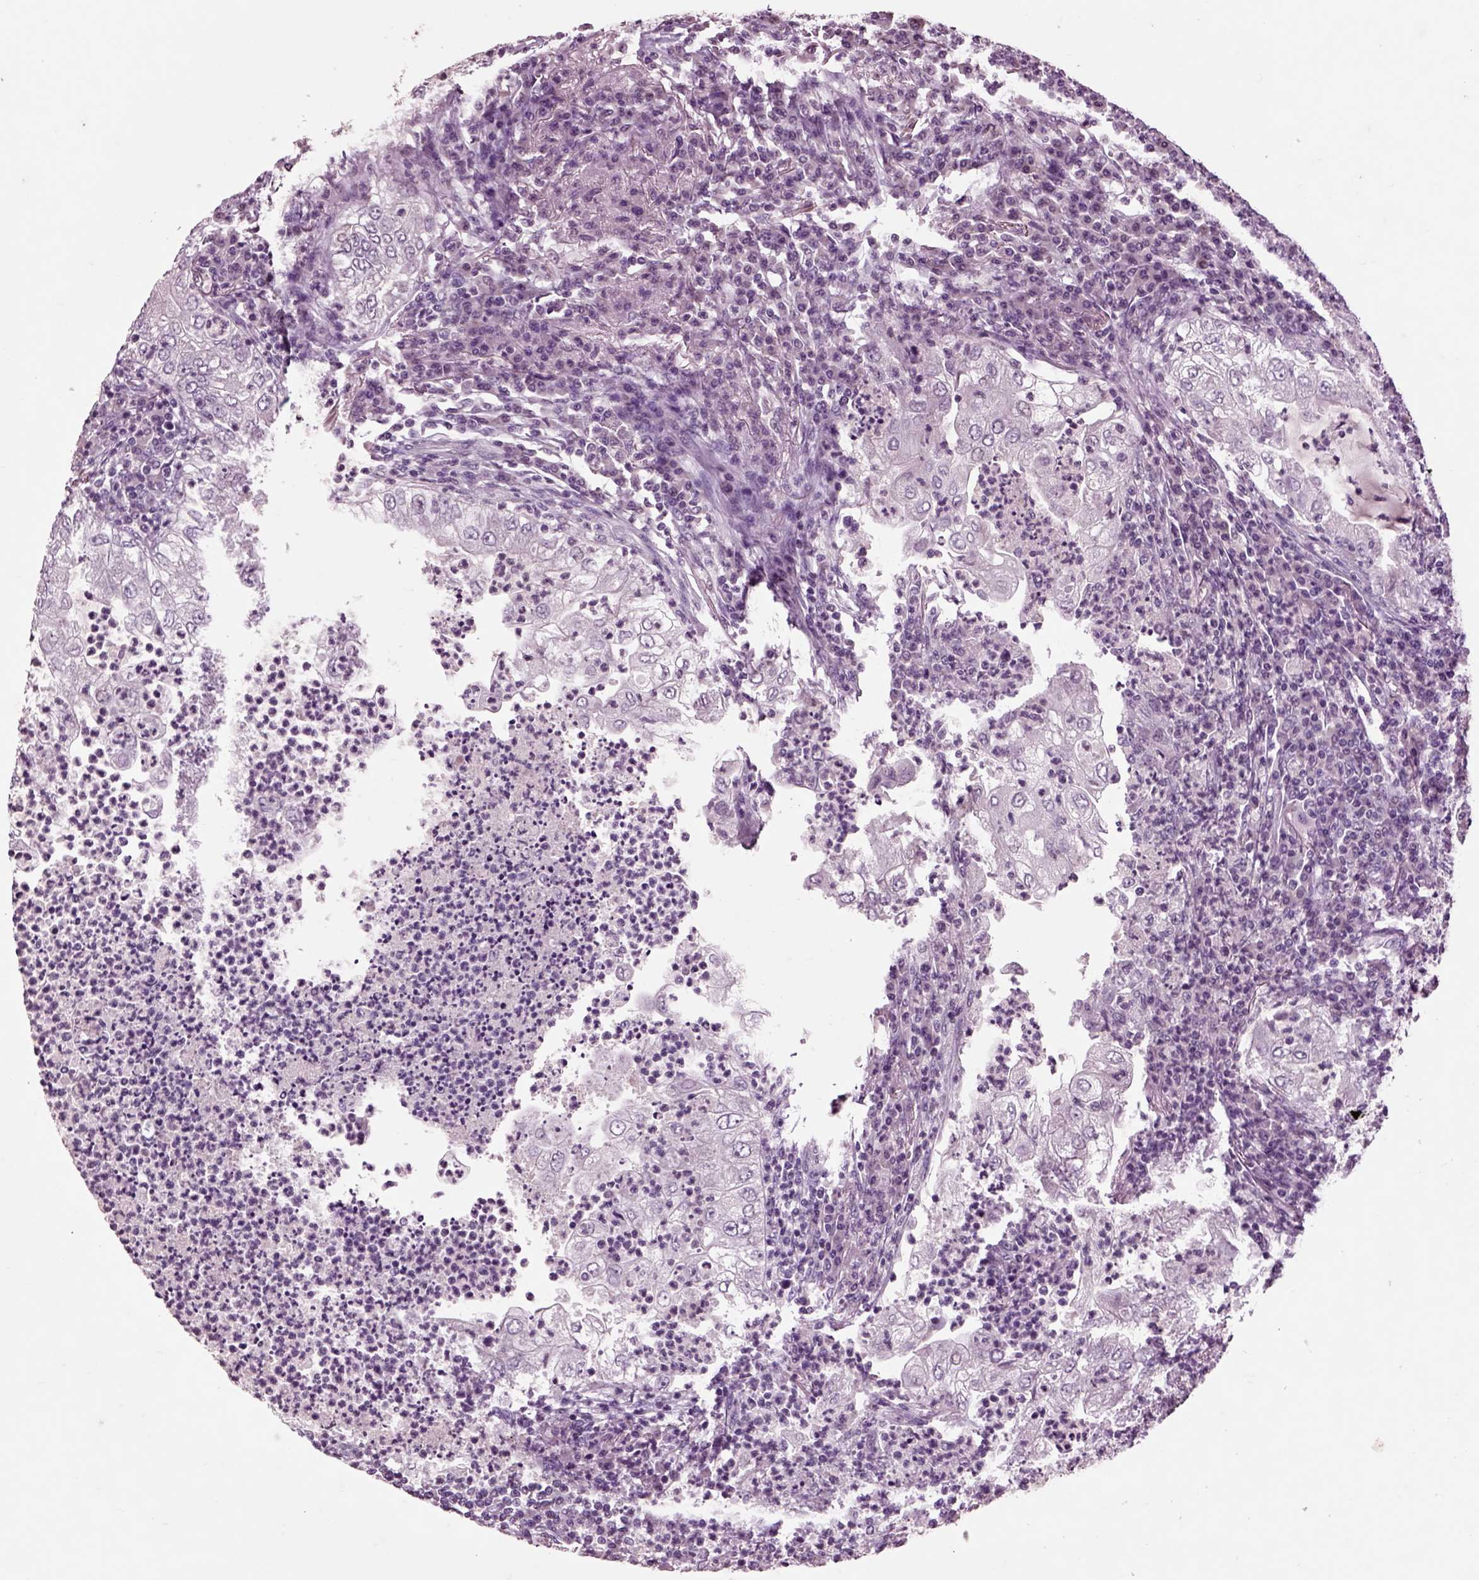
{"staining": {"intensity": "negative", "quantity": "none", "location": "none"}, "tissue": "lung cancer", "cell_type": "Tumor cells", "image_type": "cancer", "snomed": [{"axis": "morphology", "description": "Adenocarcinoma, NOS"}, {"axis": "topography", "description": "Lung"}], "caption": "IHC histopathology image of lung adenocarcinoma stained for a protein (brown), which exhibits no staining in tumor cells.", "gene": "CHGB", "patient": {"sex": "female", "age": 73}}